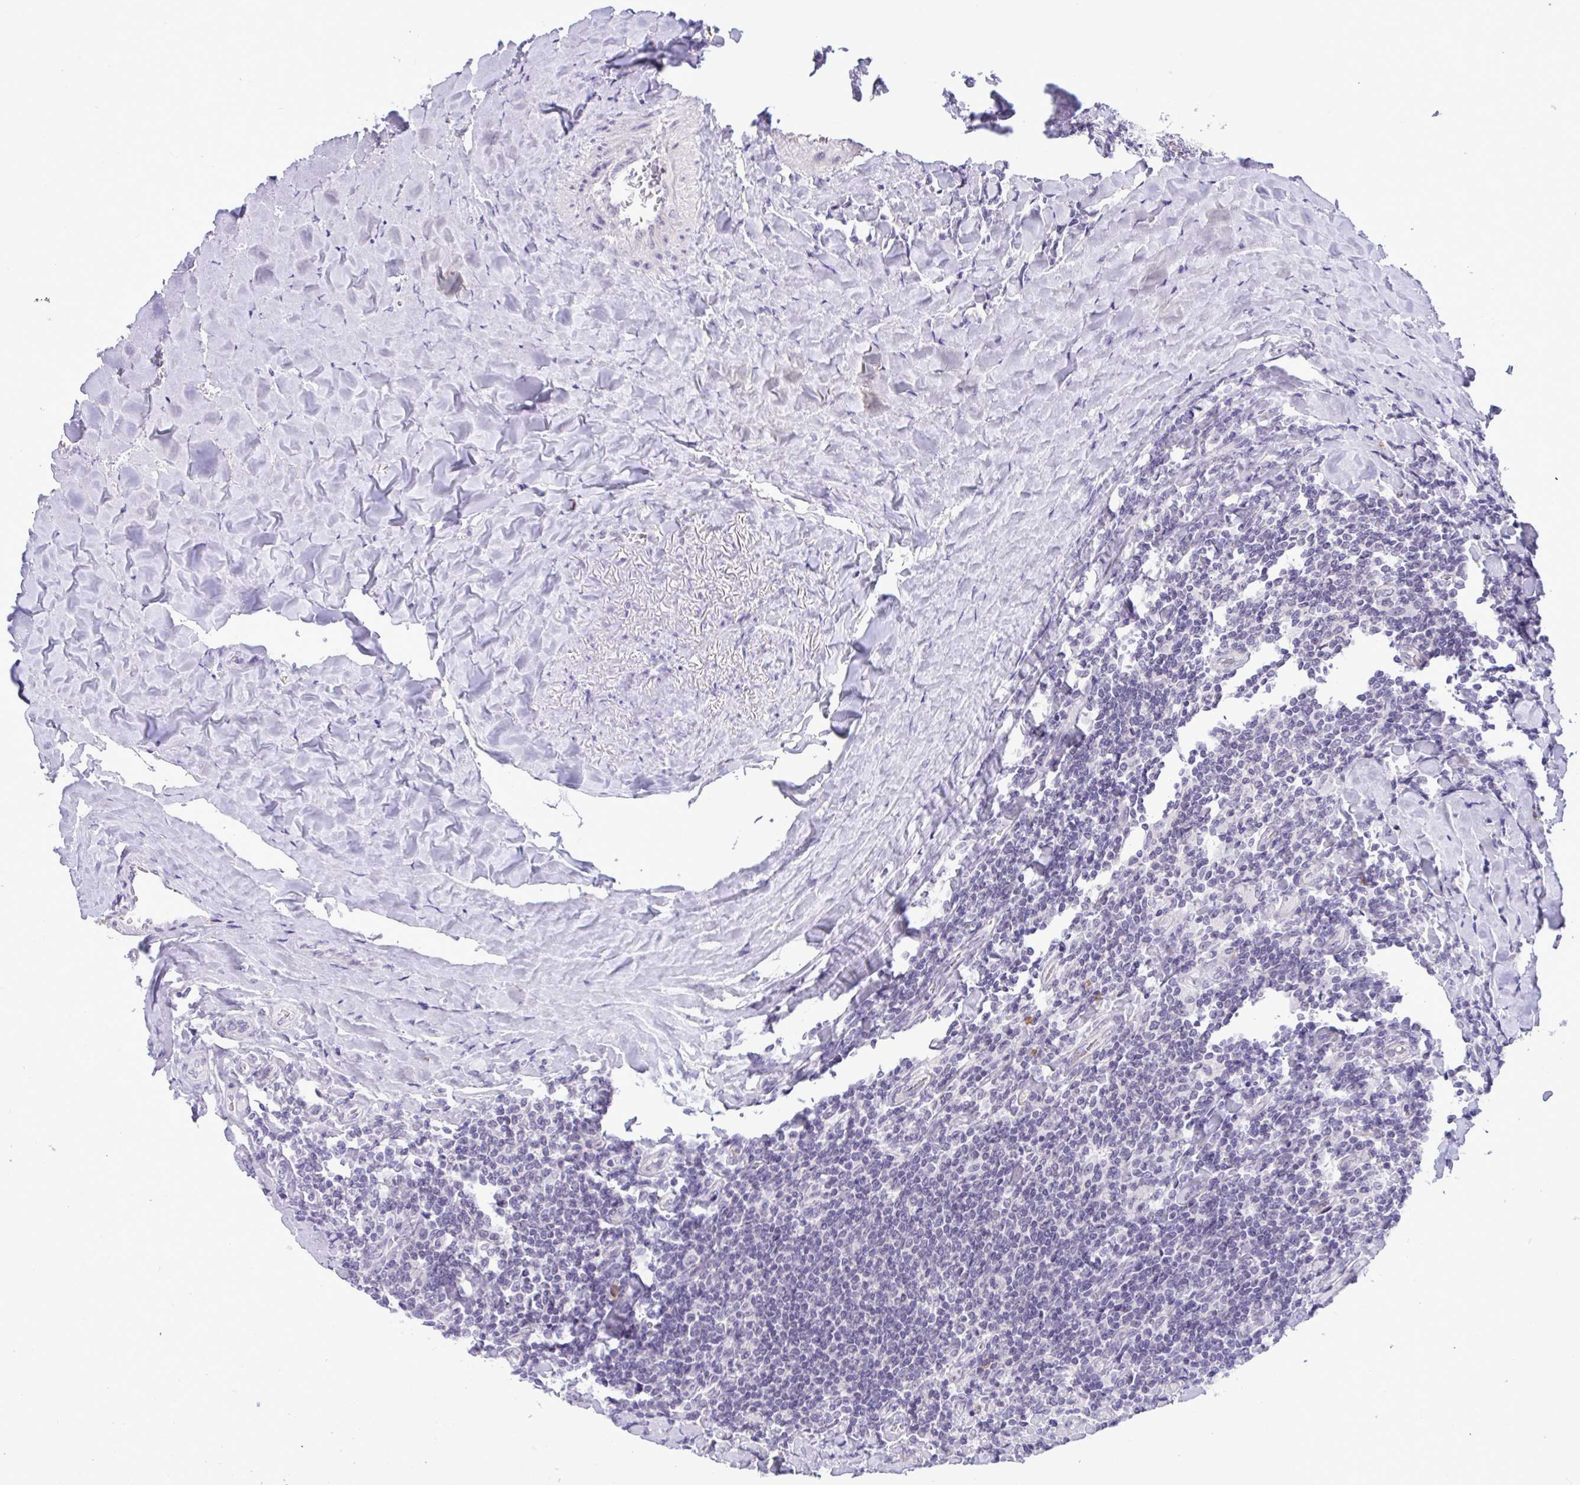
{"staining": {"intensity": "negative", "quantity": "none", "location": "none"}, "tissue": "lymphoma", "cell_type": "Tumor cells", "image_type": "cancer", "snomed": [{"axis": "morphology", "description": "Malignant lymphoma, non-Hodgkin's type, Low grade"}, {"axis": "topography", "description": "Lymph node"}], "caption": "Immunohistochemical staining of human lymphoma reveals no significant staining in tumor cells.", "gene": "YBX2", "patient": {"sex": "male", "age": 52}}